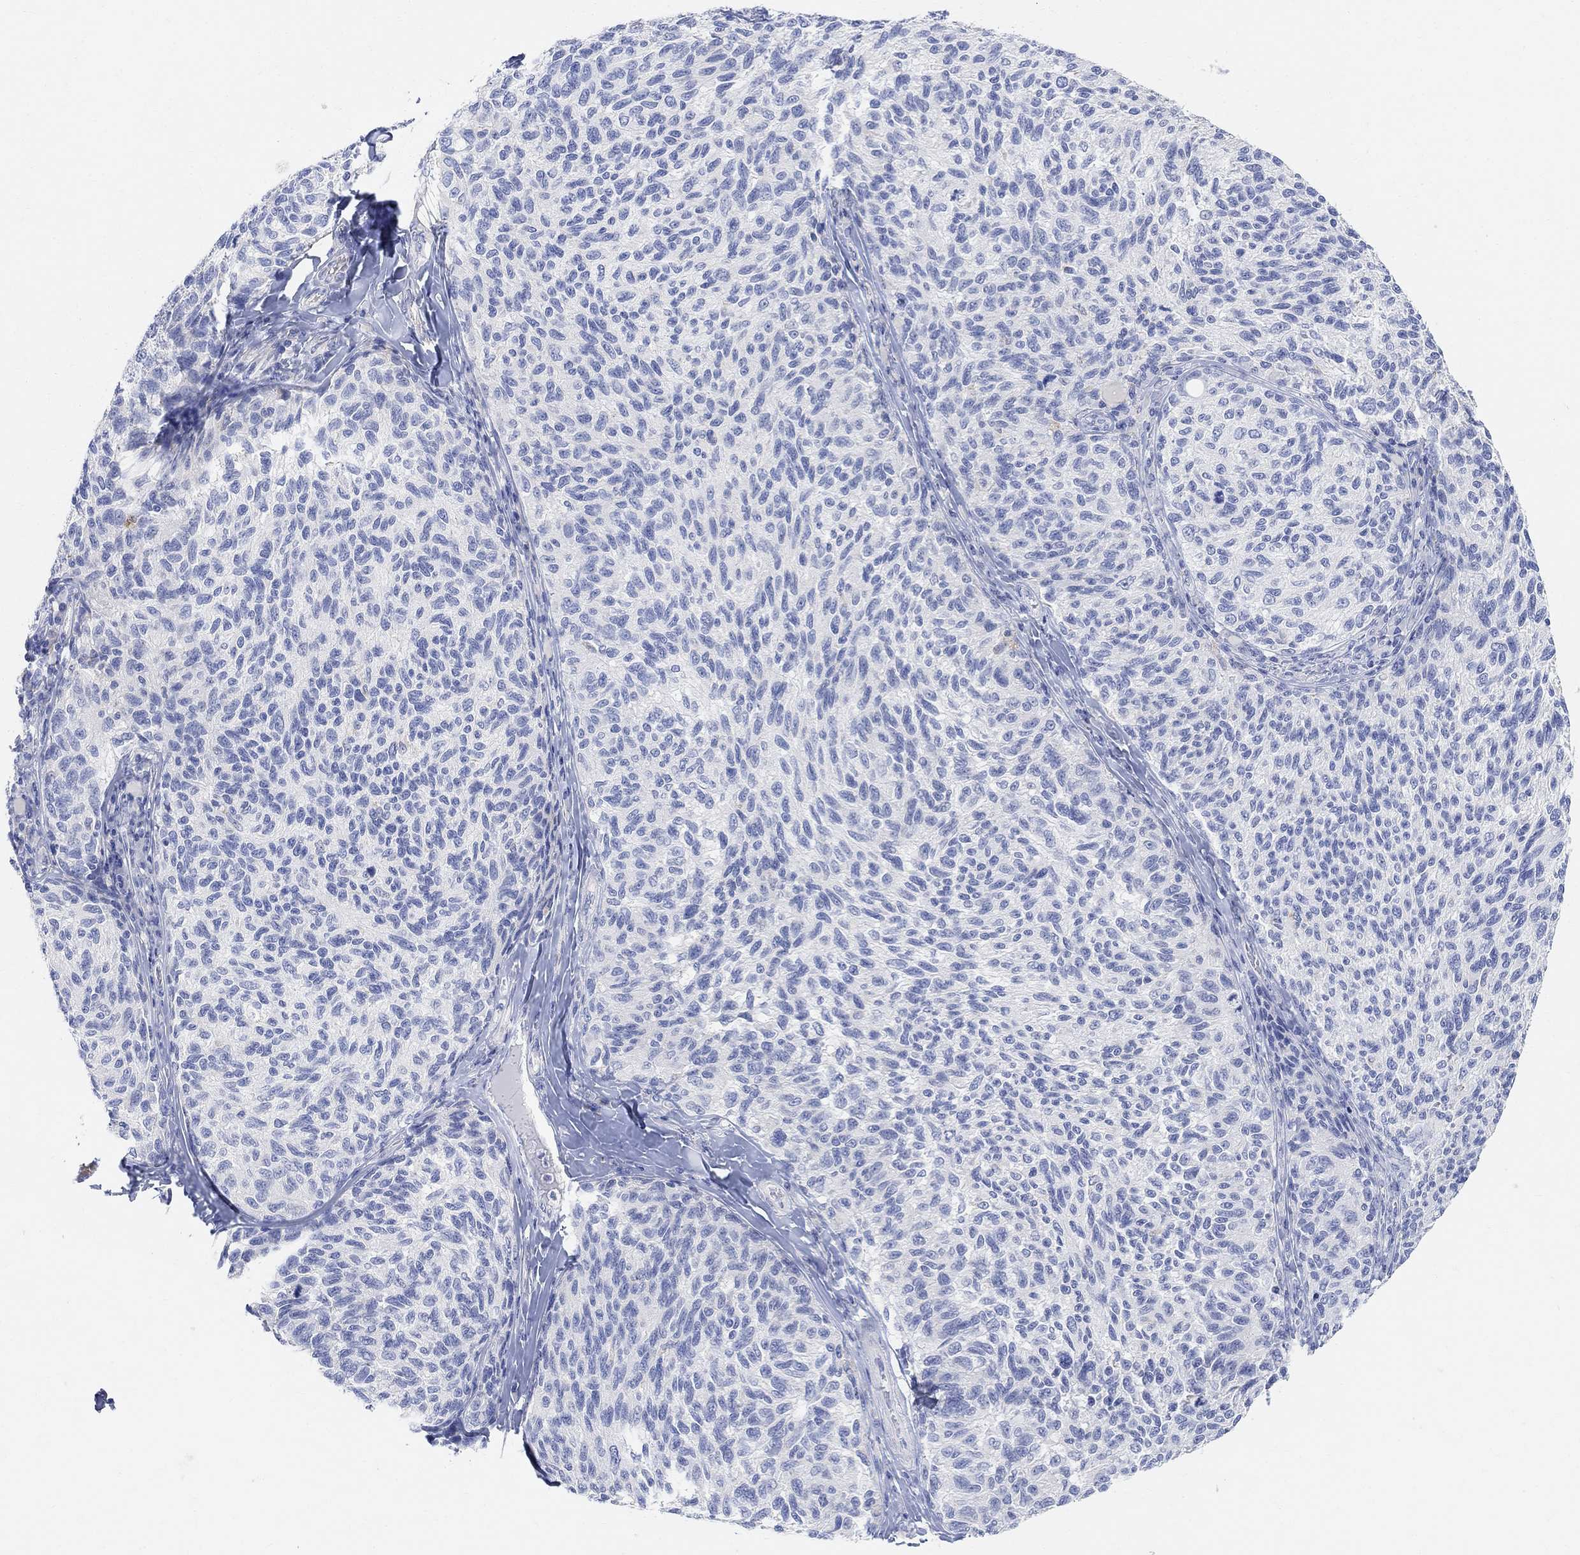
{"staining": {"intensity": "negative", "quantity": "none", "location": "none"}, "tissue": "melanoma", "cell_type": "Tumor cells", "image_type": "cancer", "snomed": [{"axis": "morphology", "description": "Malignant melanoma, NOS"}, {"axis": "topography", "description": "Skin"}], "caption": "Tumor cells are negative for protein expression in human malignant melanoma.", "gene": "RETNLB", "patient": {"sex": "female", "age": 73}}